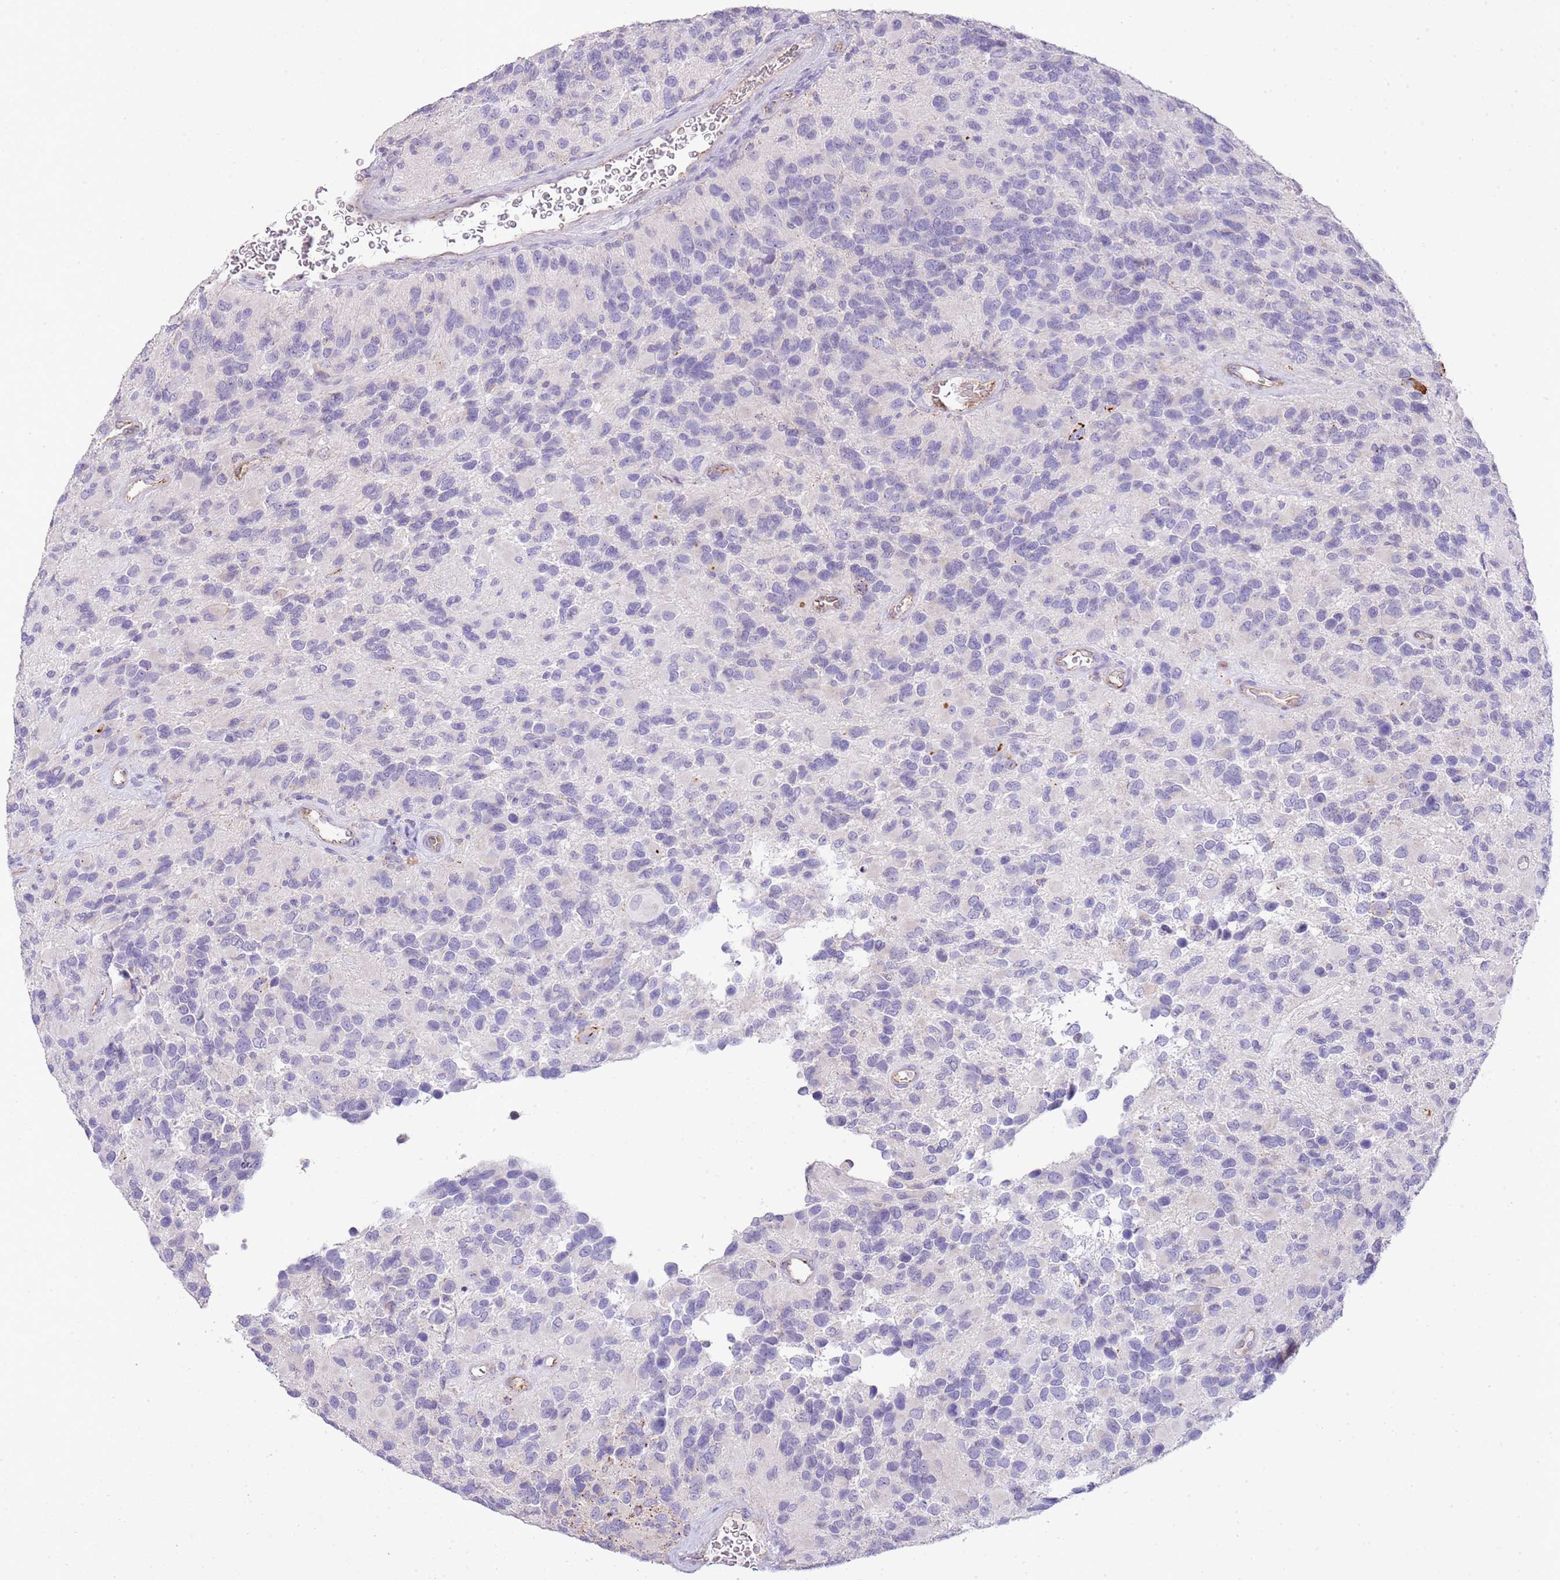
{"staining": {"intensity": "negative", "quantity": "none", "location": "none"}, "tissue": "glioma", "cell_type": "Tumor cells", "image_type": "cancer", "snomed": [{"axis": "morphology", "description": "Glioma, malignant, High grade"}, {"axis": "topography", "description": "Brain"}], "caption": "This is a micrograph of IHC staining of malignant glioma (high-grade), which shows no staining in tumor cells.", "gene": "ABHD17A", "patient": {"sex": "male", "age": 77}}